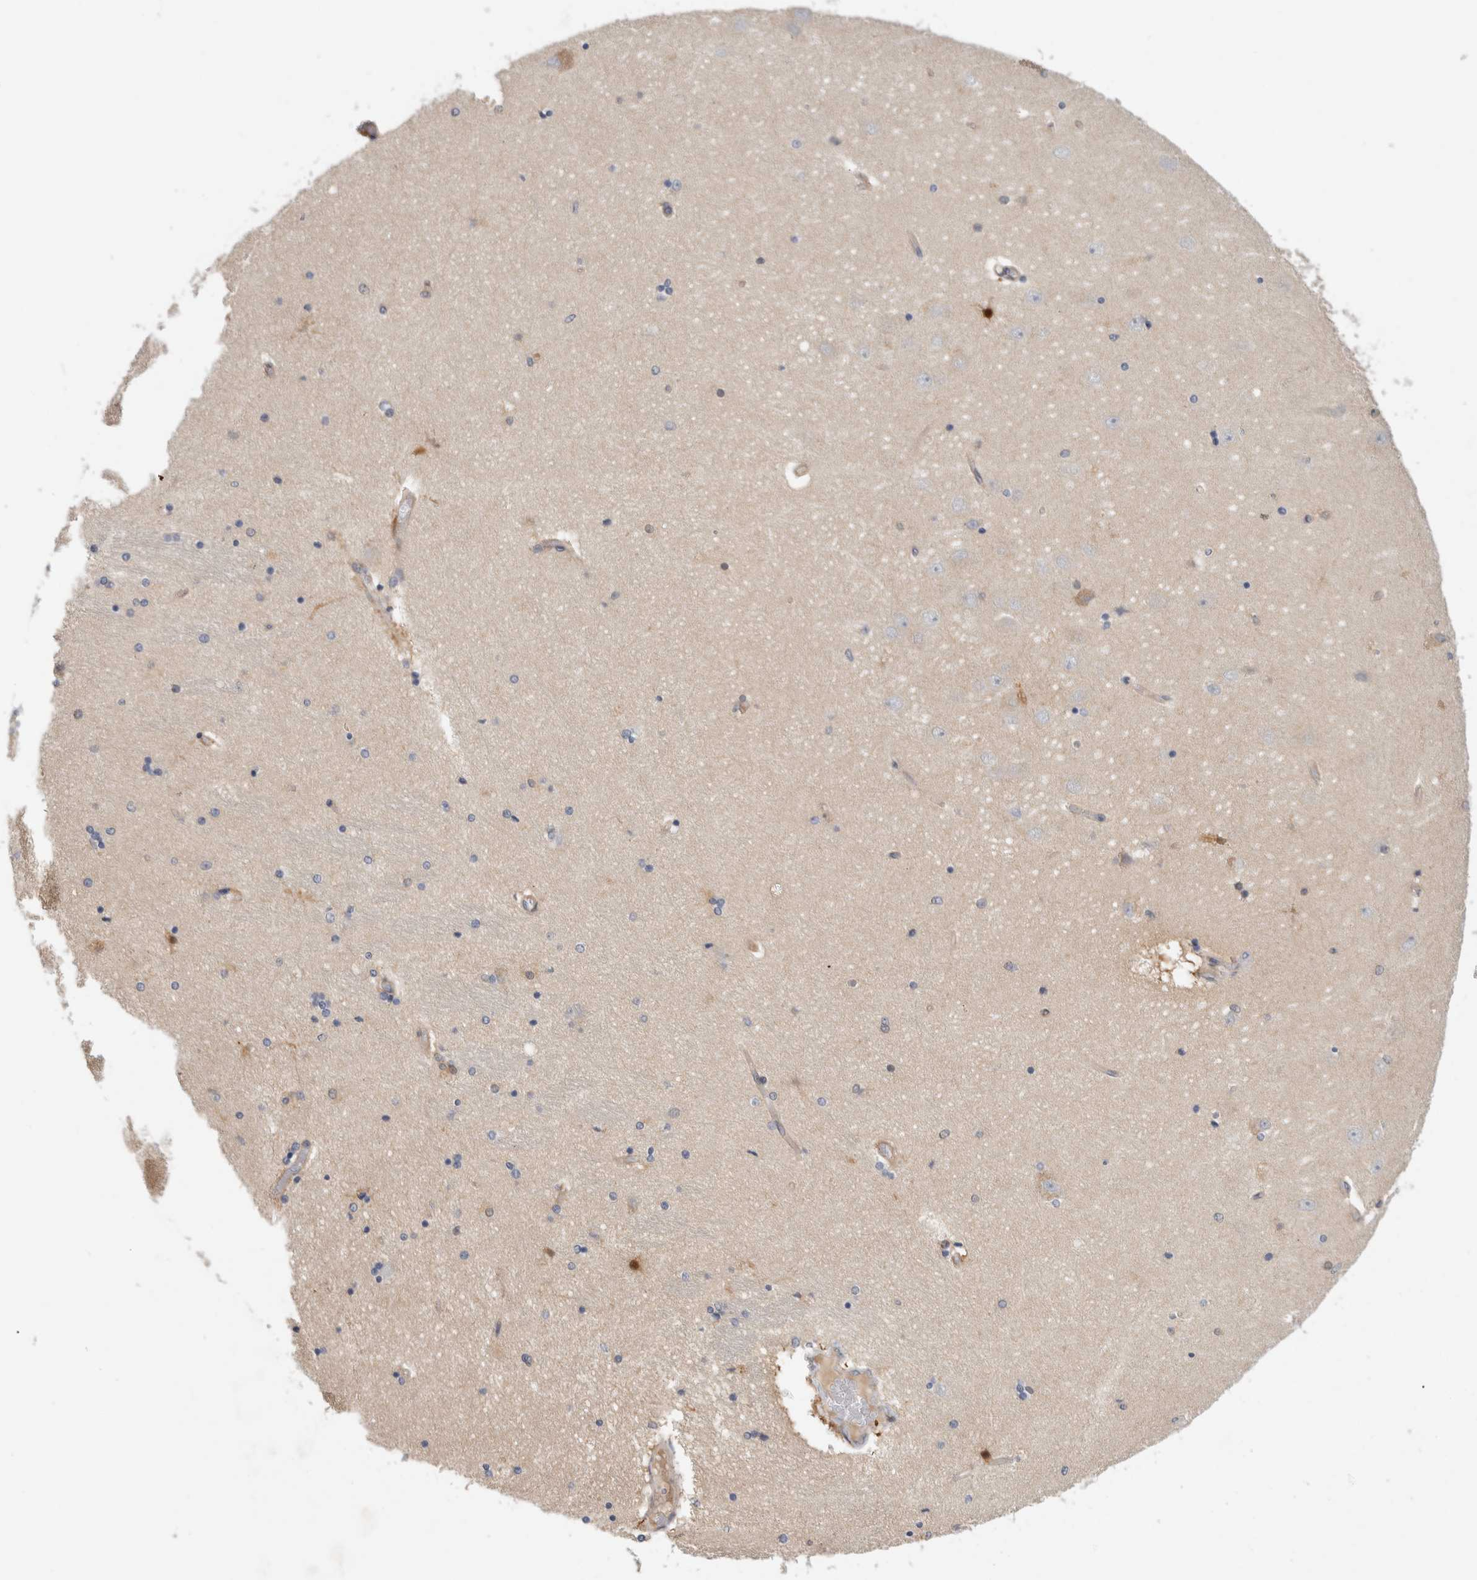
{"staining": {"intensity": "moderate", "quantity": "<25%", "location": "cytoplasmic/membranous,nuclear"}, "tissue": "hippocampus", "cell_type": "Glial cells", "image_type": "normal", "snomed": [{"axis": "morphology", "description": "Normal tissue, NOS"}, {"axis": "topography", "description": "Hippocampus"}], "caption": "Protein staining of normal hippocampus reveals moderate cytoplasmic/membranous,nuclear staining in about <25% of glial cells. Immunohistochemistry stains the protein of interest in brown and the nuclei are stained blue.", "gene": "PGM1", "patient": {"sex": "female", "age": 54}}